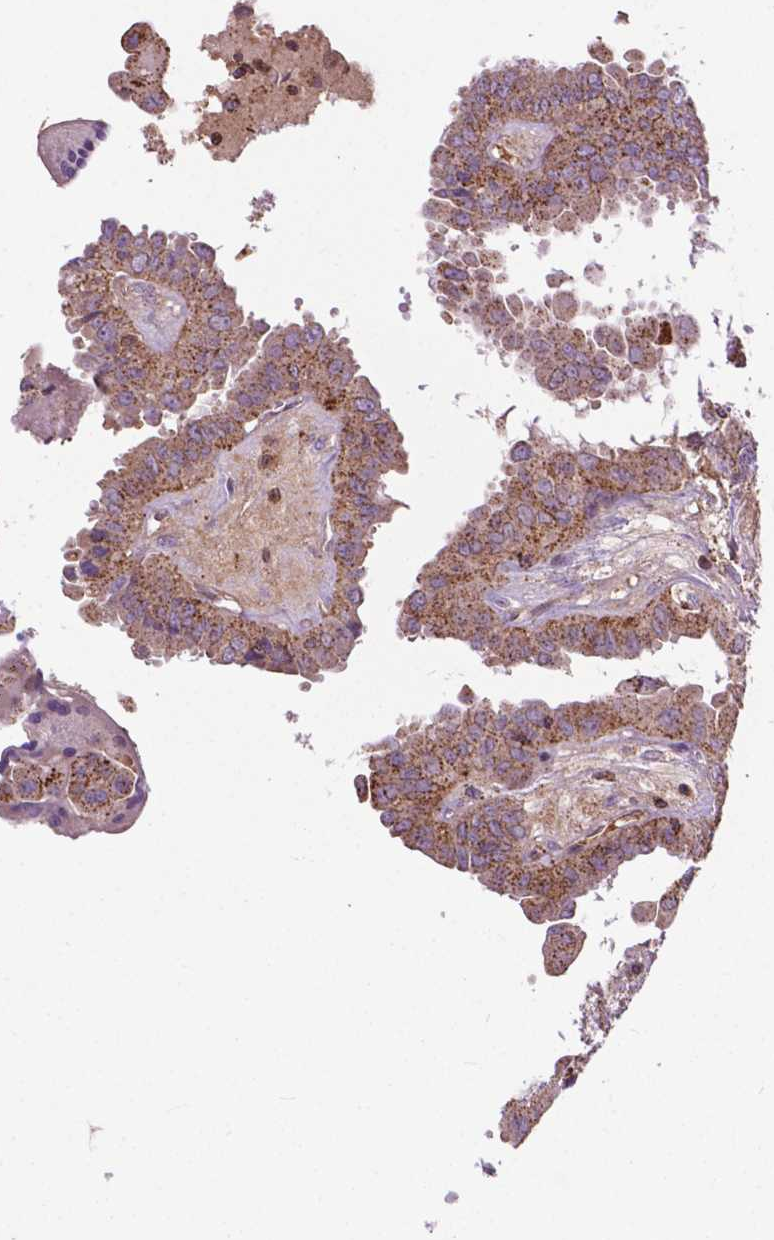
{"staining": {"intensity": "moderate", "quantity": ">75%", "location": "cytoplasmic/membranous"}, "tissue": "thyroid cancer", "cell_type": "Tumor cells", "image_type": "cancer", "snomed": [{"axis": "morphology", "description": "Papillary adenocarcinoma, NOS"}, {"axis": "topography", "description": "Thyroid gland"}], "caption": "This is a micrograph of IHC staining of thyroid papillary adenocarcinoma, which shows moderate staining in the cytoplasmic/membranous of tumor cells.", "gene": "CHMP4A", "patient": {"sex": "female", "age": 37}}